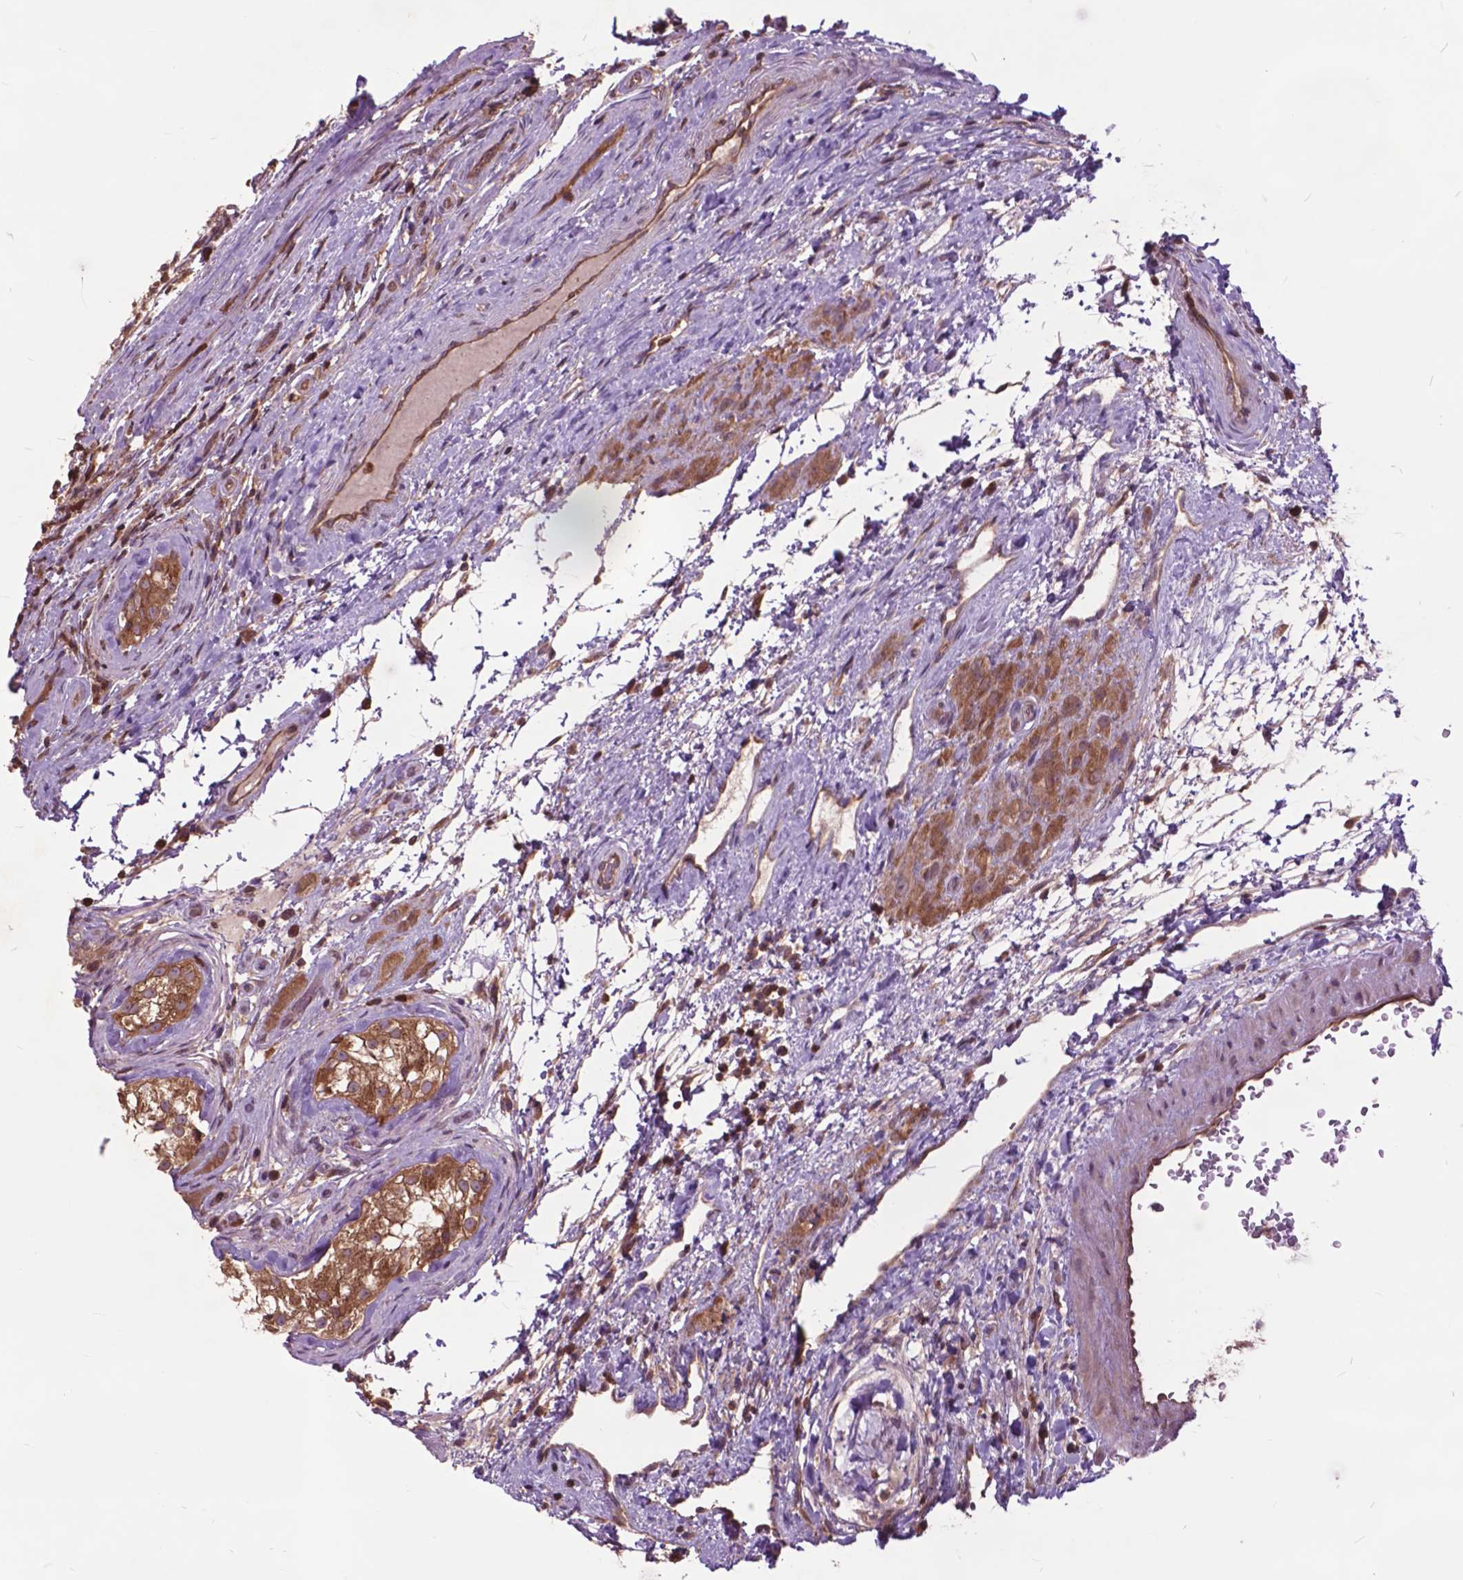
{"staining": {"intensity": "moderate", "quantity": ">75%", "location": "cytoplasmic/membranous"}, "tissue": "testis cancer", "cell_type": "Tumor cells", "image_type": "cancer", "snomed": [{"axis": "morphology", "description": "Seminoma, NOS"}, {"axis": "morphology", "description": "Carcinoma, Embryonal, NOS"}, {"axis": "topography", "description": "Testis"}], "caption": "A high-resolution image shows immunohistochemistry staining of embryonal carcinoma (testis), which displays moderate cytoplasmic/membranous expression in approximately >75% of tumor cells.", "gene": "ARAF", "patient": {"sex": "male", "age": 41}}